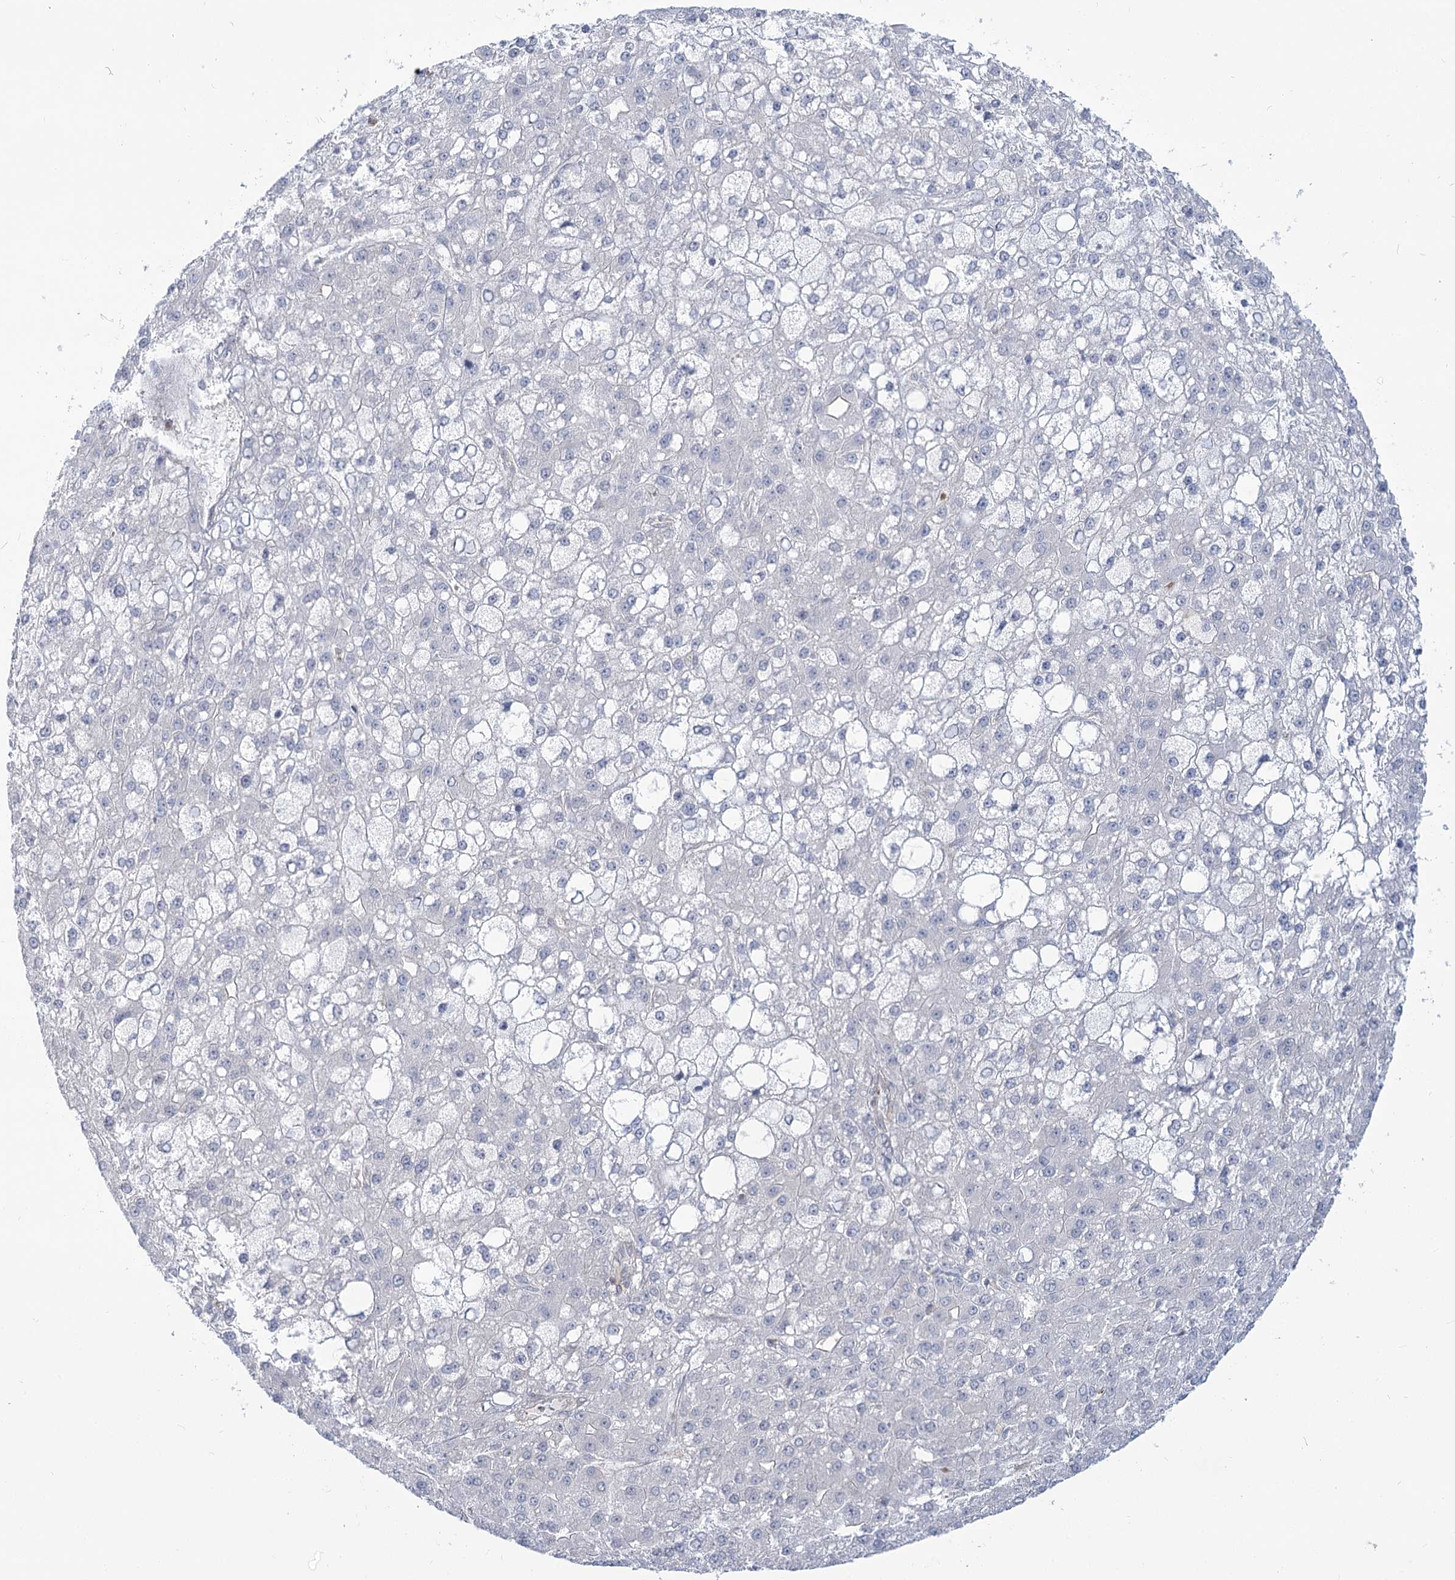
{"staining": {"intensity": "negative", "quantity": "none", "location": "none"}, "tissue": "liver cancer", "cell_type": "Tumor cells", "image_type": "cancer", "snomed": [{"axis": "morphology", "description": "Carcinoma, Hepatocellular, NOS"}, {"axis": "topography", "description": "Liver"}], "caption": "The immunohistochemistry photomicrograph has no significant expression in tumor cells of liver hepatocellular carcinoma tissue. Brightfield microscopy of immunohistochemistry (IHC) stained with DAB (3,3'-diaminobenzidine) (brown) and hematoxylin (blue), captured at high magnification.", "gene": "MTMR3", "patient": {"sex": "male", "age": 67}}